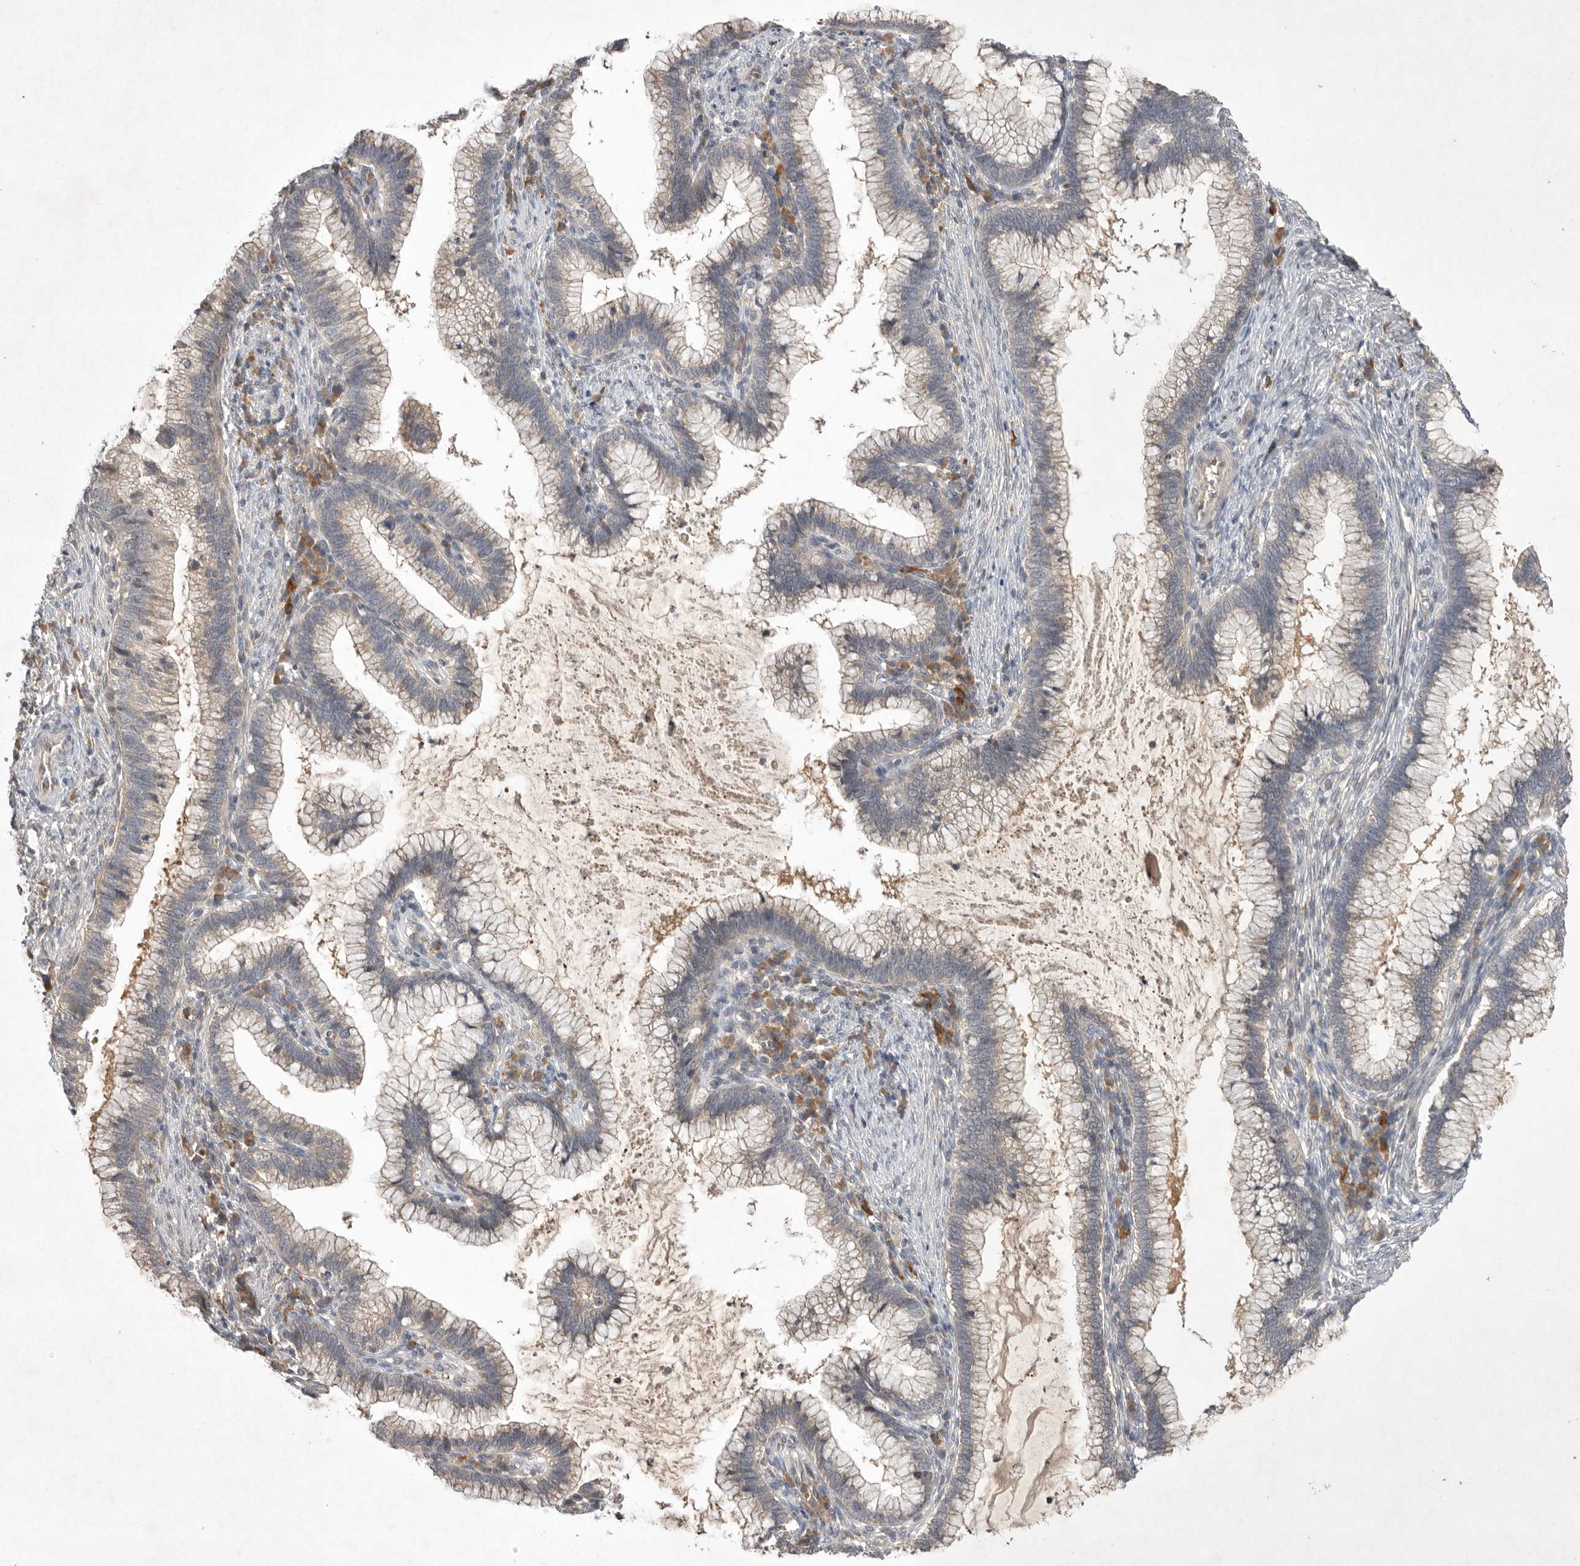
{"staining": {"intensity": "weak", "quantity": "25%-75%", "location": "cytoplasmic/membranous"}, "tissue": "cervical cancer", "cell_type": "Tumor cells", "image_type": "cancer", "snomed": [{"axis": "morphology", "description": "Adenocarcinoma, NOS"}, {"axis": "topography", "description": "Cervix"}], "caption": "Immunohistochemical staining of cervical cancer (adenocarcinoma) shows low levels of weak cytoplasmic/membranous staining in approximately 25%-75% of tumor cells.", "gene": "NRCAM", "patient": {"sex": "female", "age": 36}}